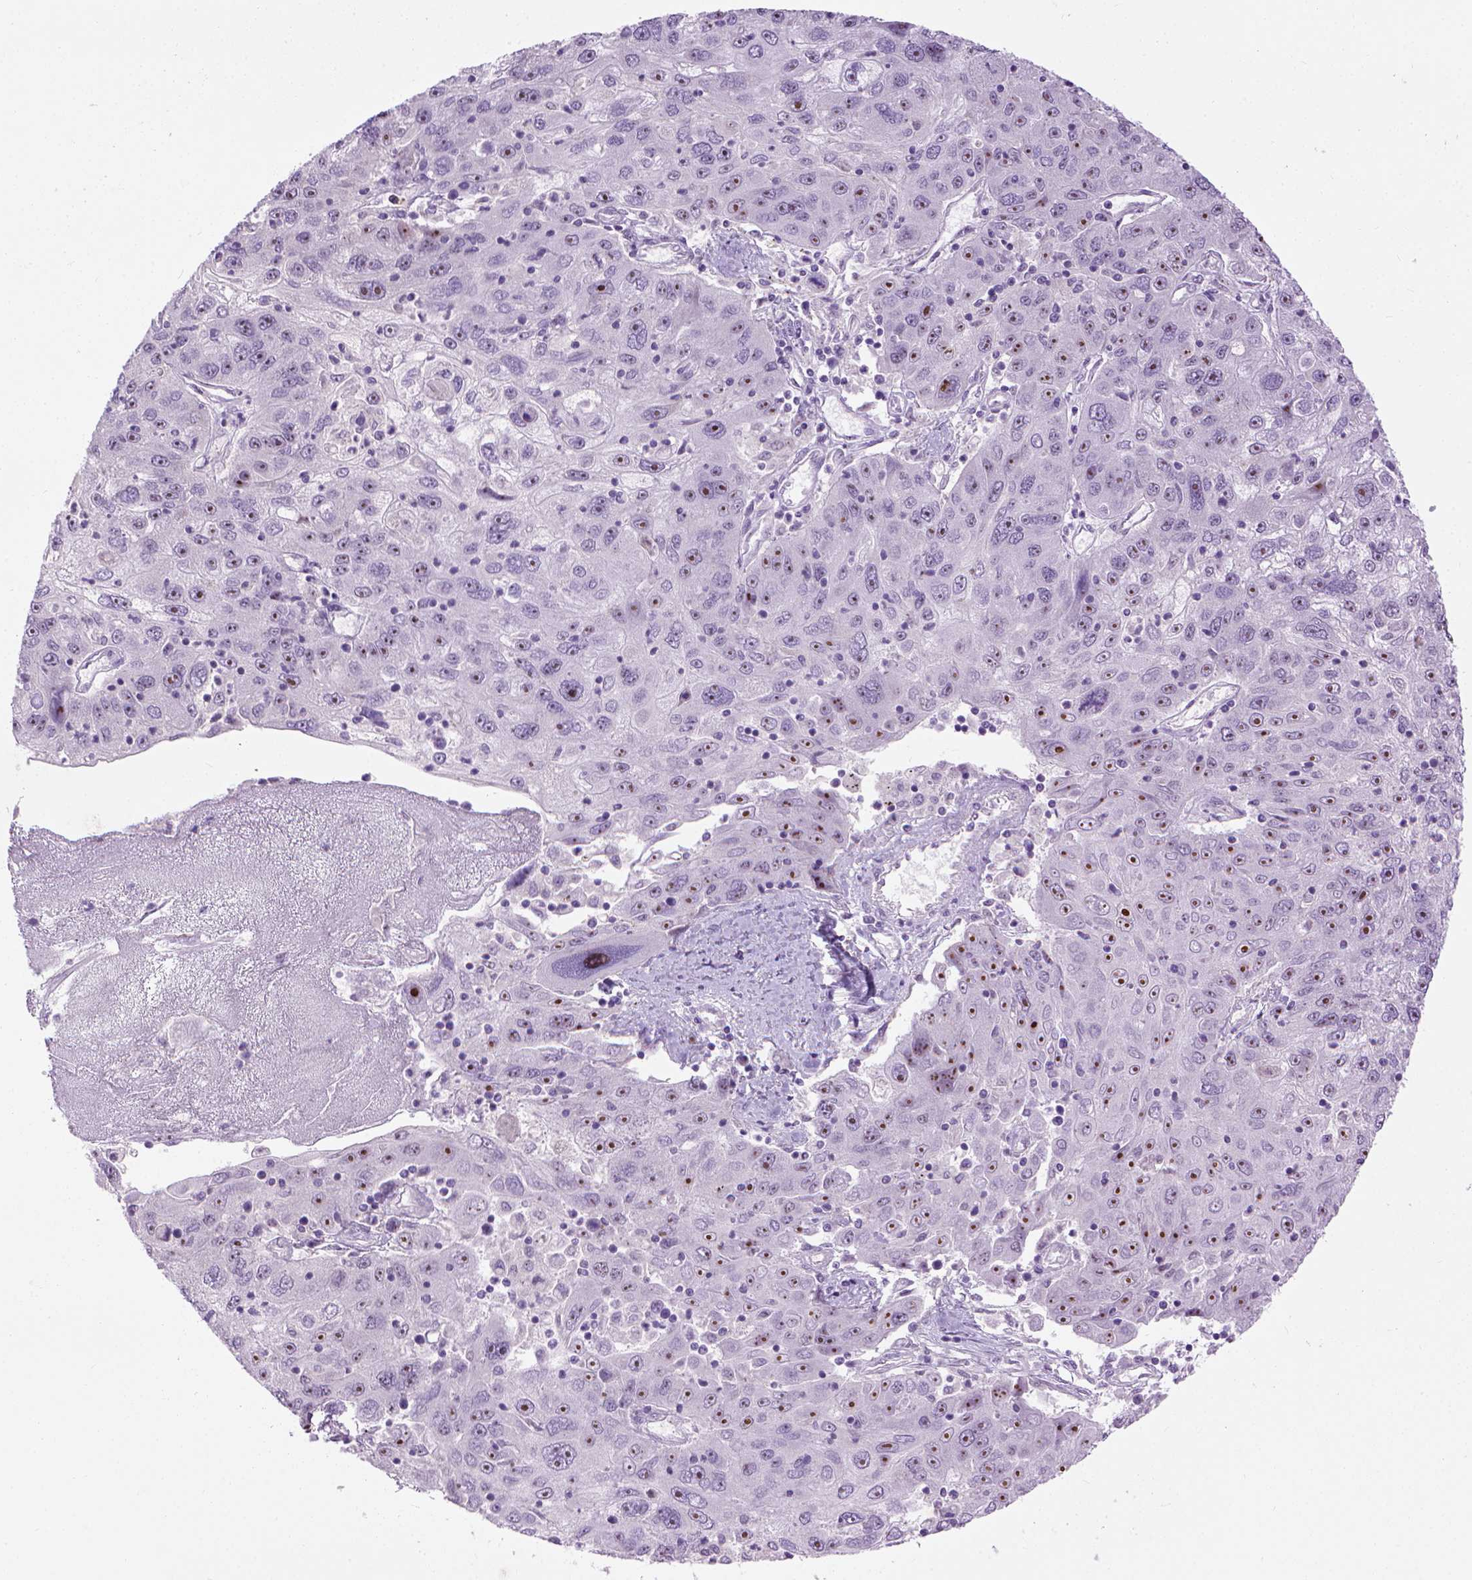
{"staining": {"intensity": "strong", "quantity": "25%-75%", "location": "nuclear"}, "tissue": "stomach cancer", "cell_type": "Tumor cells", "image_type": "cancer", "snomed": [{"axis": "morphology", "description": "Adenocarcinoma, NOS"}, {"axis": "topography", "description": "Stomach"}], "caption": "Stomach cancer stained with a protein marker demonstrates strong staining in tumor cells.", "gene": "UTP4", "patient": {"sex": "male", "age": 56}}